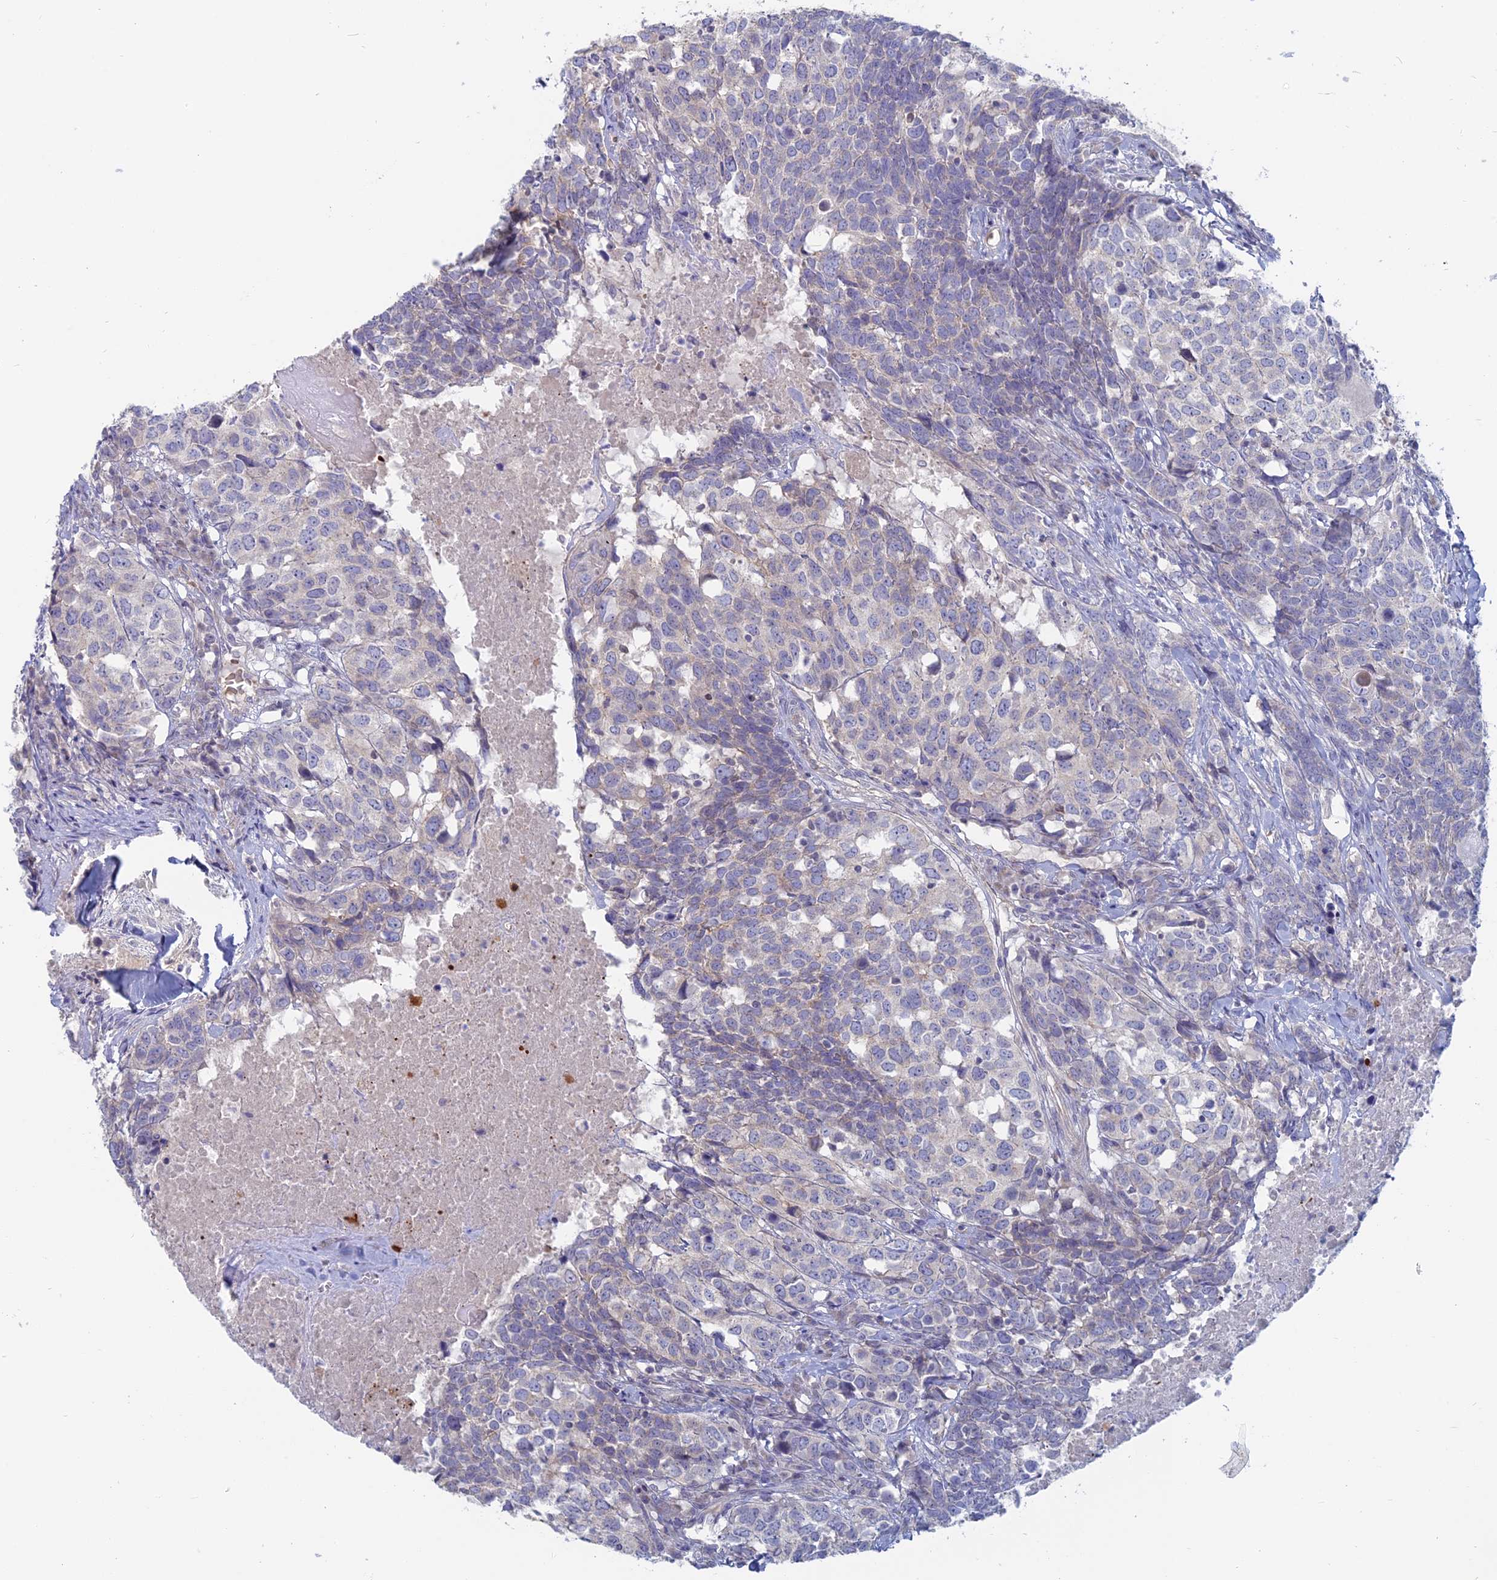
{"staining": {"intensity": "weak", "quantity": "<25%", "location": "cytoplasmic/membranous"}, "tissue": "head and neck cancer", "cell_type": "Tumor cells", "image_type": "cancer", "snomed": [{"axis": "morphology", "description": "Squamous cell carcinoma, NOS"}, {"axis": "topography", "description": "Head-Neck"}], "caption": "This is an immunohistochemistry image of head and neck cancer. There is no positivity in tumor cells.", "gene": "TBC1D30", "patient": {"sex": "male", "age": 66}}